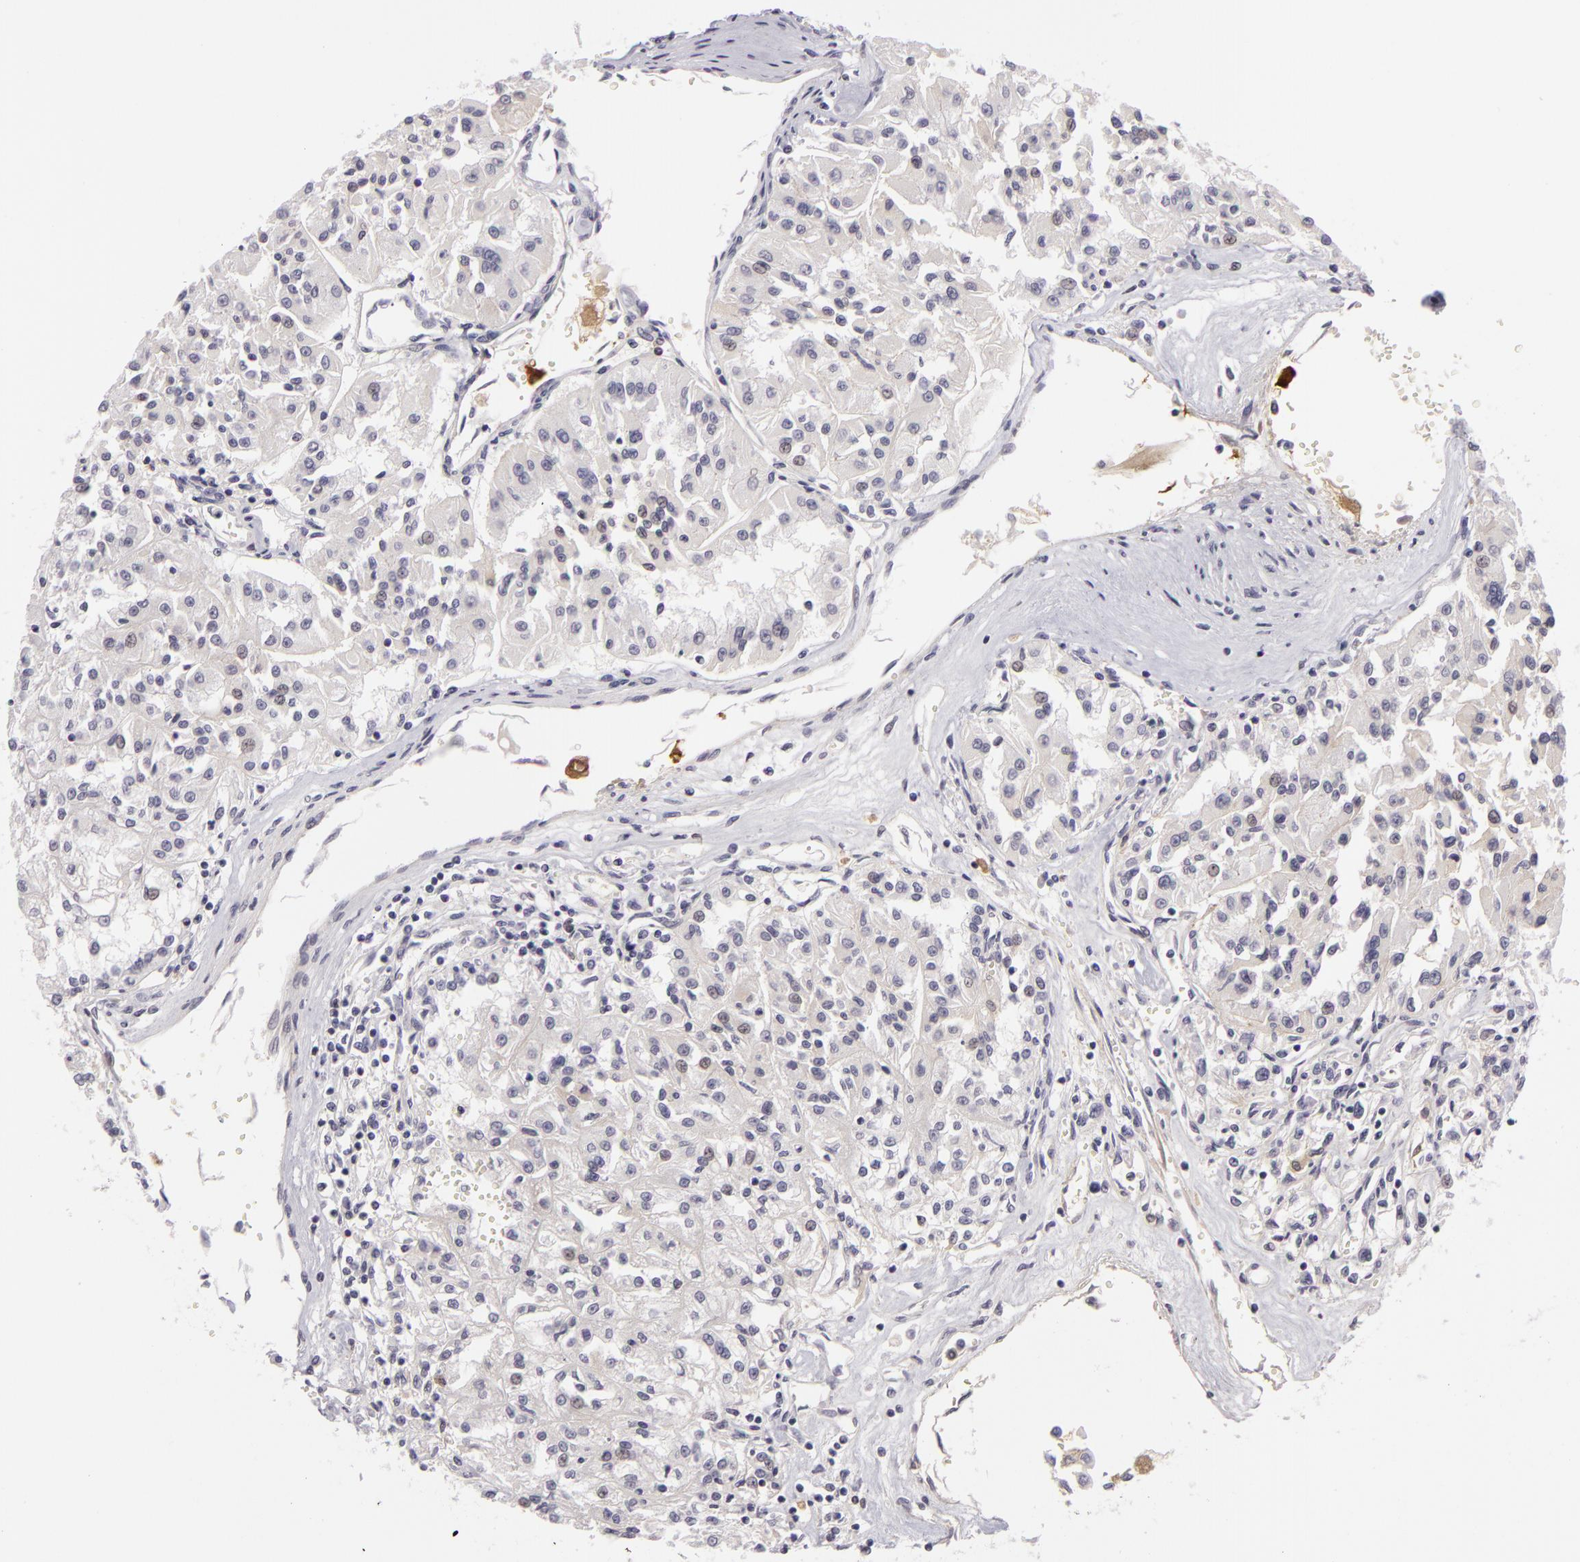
{"staining": {"intensity": "negative", "quantity": "none", "location": "none"}, "tissue": "renal cancer", "cell_type": "Tumor cells", "image_type": "cancer", "snomed": [{"axis": "morphology", "description": "Adenocarcinoma, NOS"}, {"axis": "topography", "description": "Kidney"}], "caption": "There is no significant staining in tumor cells of adenocarcinoma (renal).", "gene": "CTNNB1", "patient": {"sex": "male", "age": 78}}